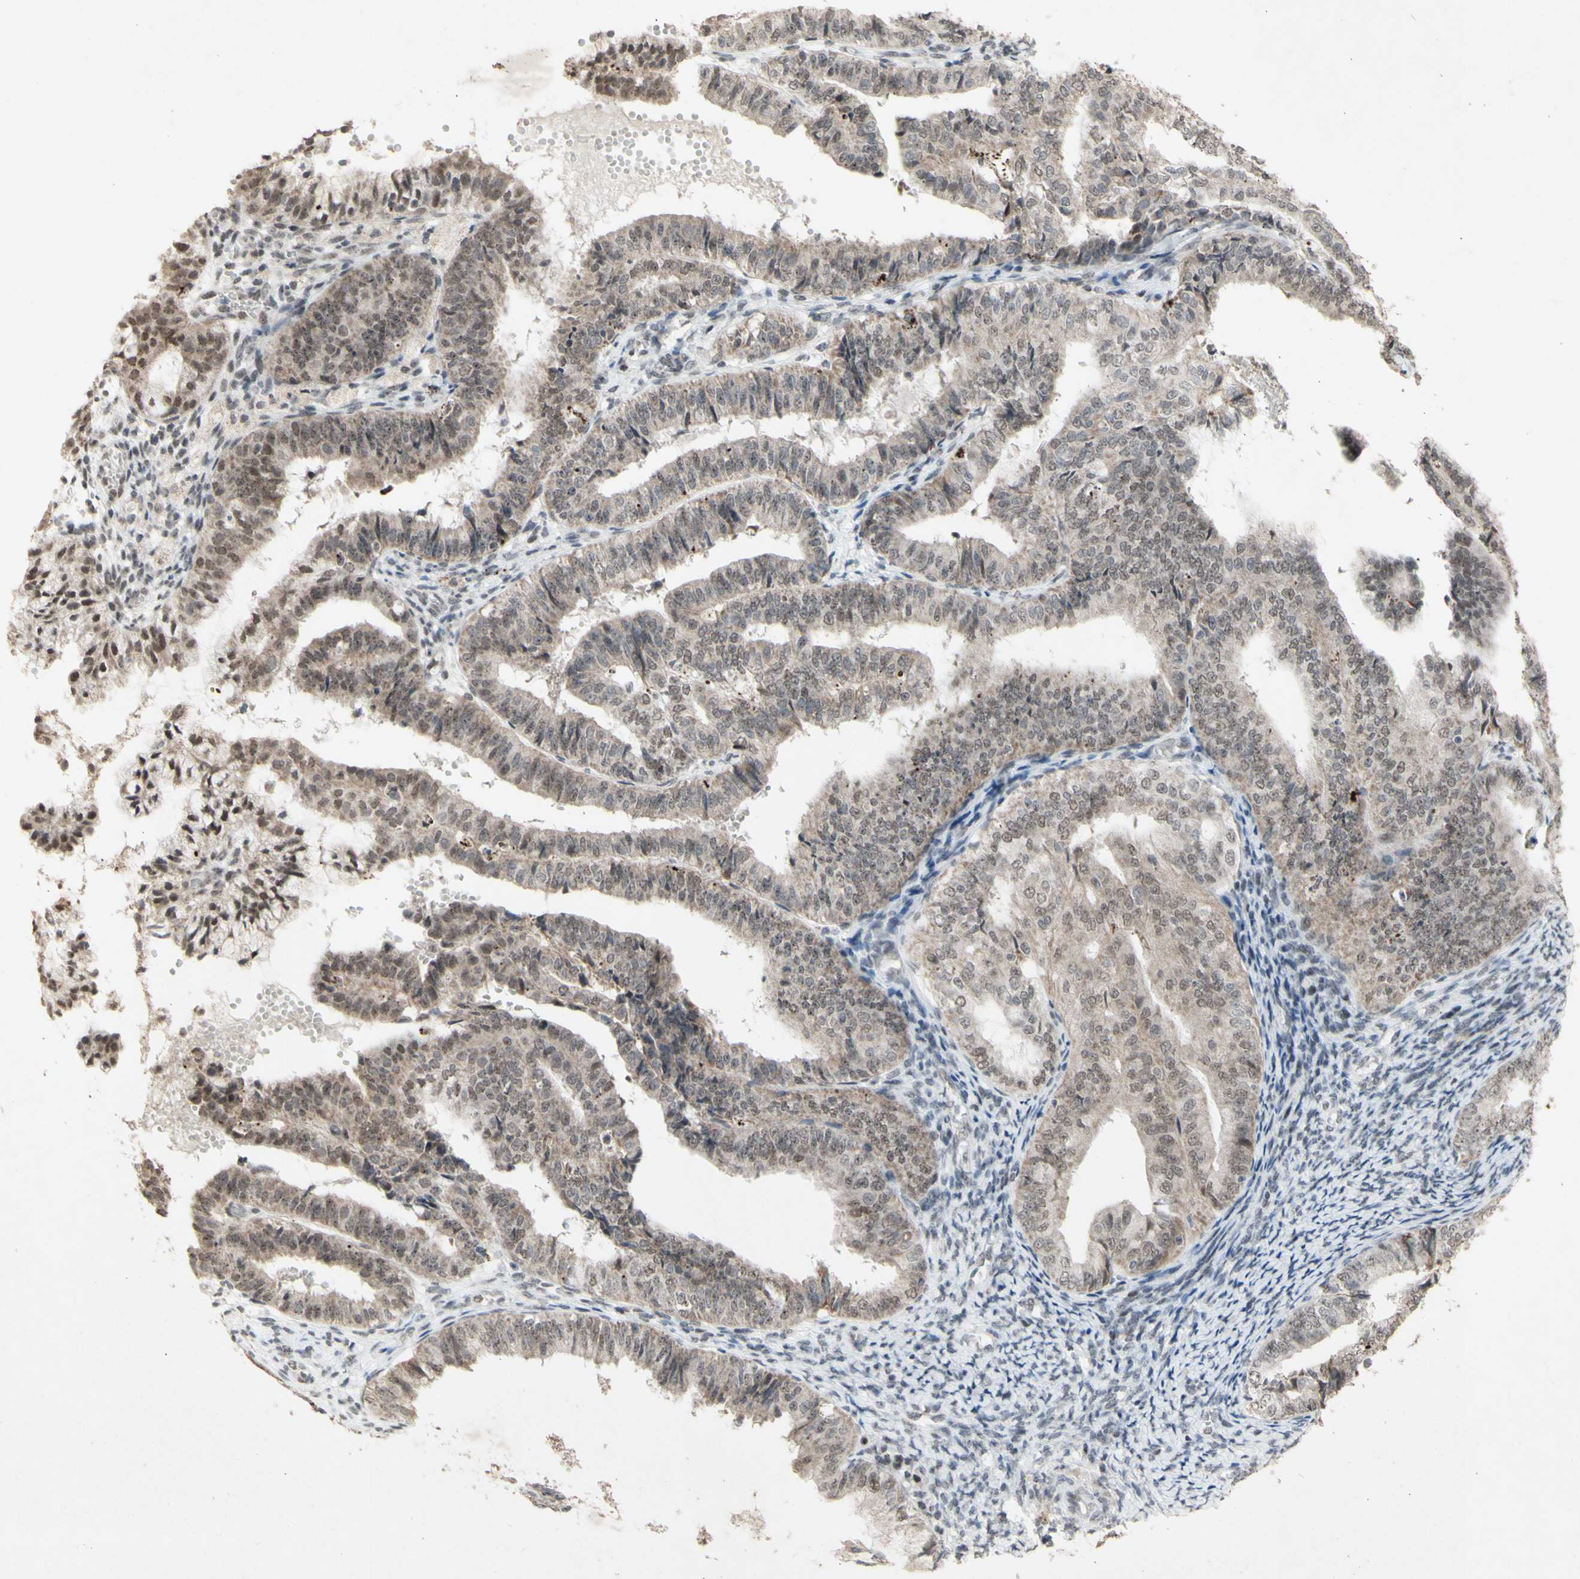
{"staining": {"intensity": "weak", "quantity": "25%-75%", "location": "cytoplasmic/membranous,nuclear"}, "tissue": "endometrial cancer", "cell_type": "Tumor cells", "image_type": "cancer", "snomed": [{"axis": "morphology", "description": "Adenocarcinoma, NOS"}, {"axis": "topography", "description": "Endometrium"}], "caption": "This histopathology image reveals endometrial adenocarcinoma stained with immunohistochemistry (IHC) to label a protein in brown. The cytoplasmic/membranous and nuclear of tumor cells show weak positivity for the protein. Nuclei are counter-stained blue.", "gene": "CENPB", "patient": {"sex": "female", "age": 63}}